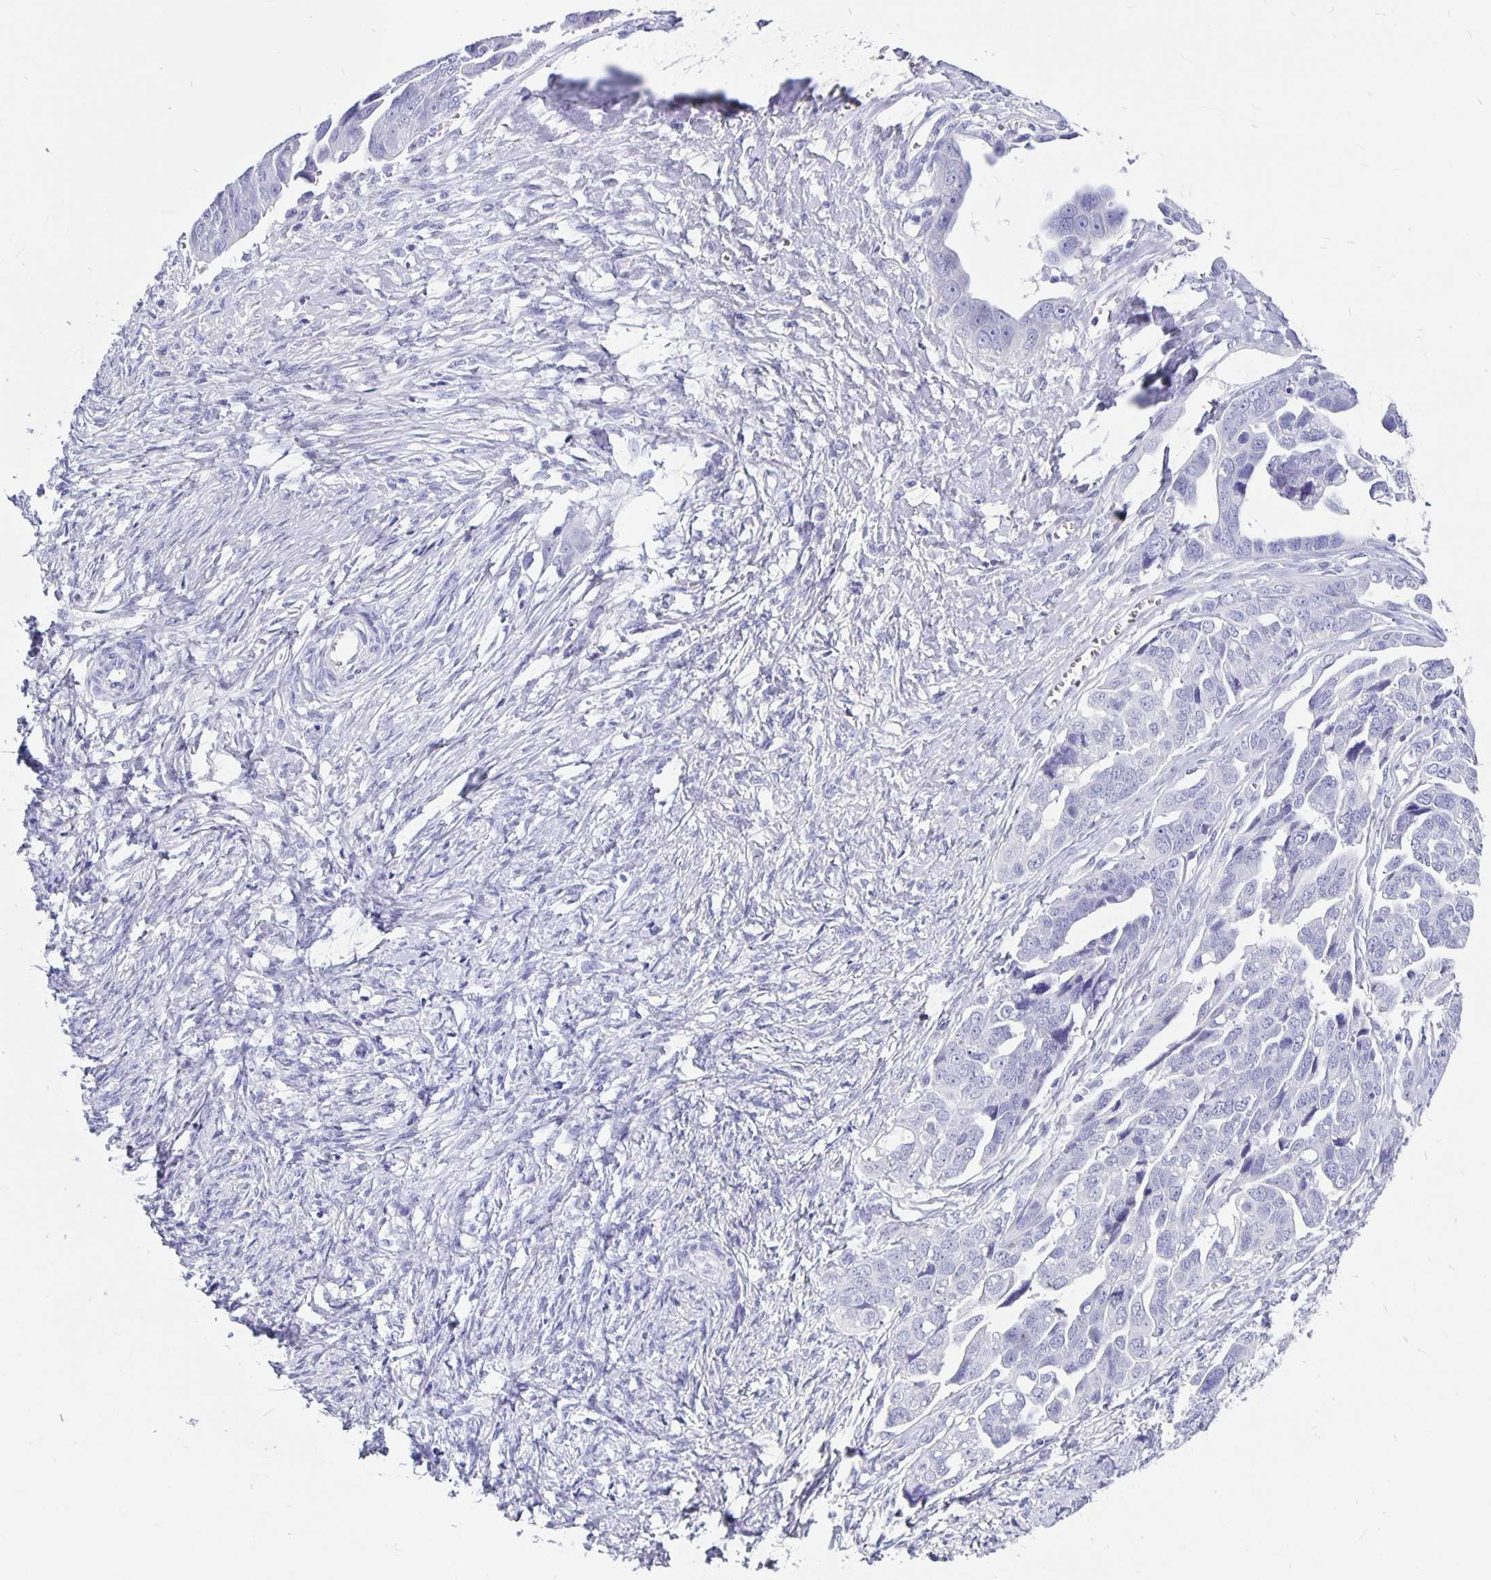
{"staining": {"intensity": "negative", "quantity": "none", "location": "none"}, "tissue": "ovarian cancer", "cell_type": "Tumor cells", "image_type": "cancer", "snomed": [{"axis": "morphology", "description": "Cystadenocarcinoma, serous, NOS"}, {"axis": "topography", "description": "Ovary"}], "caption": "An image of human ovarian cancer (serous cystadenocarcinoma) is negative for staining in tumor cells.", "gene": "ODF3B", "patient": {"sex": "female", "age": 59}}